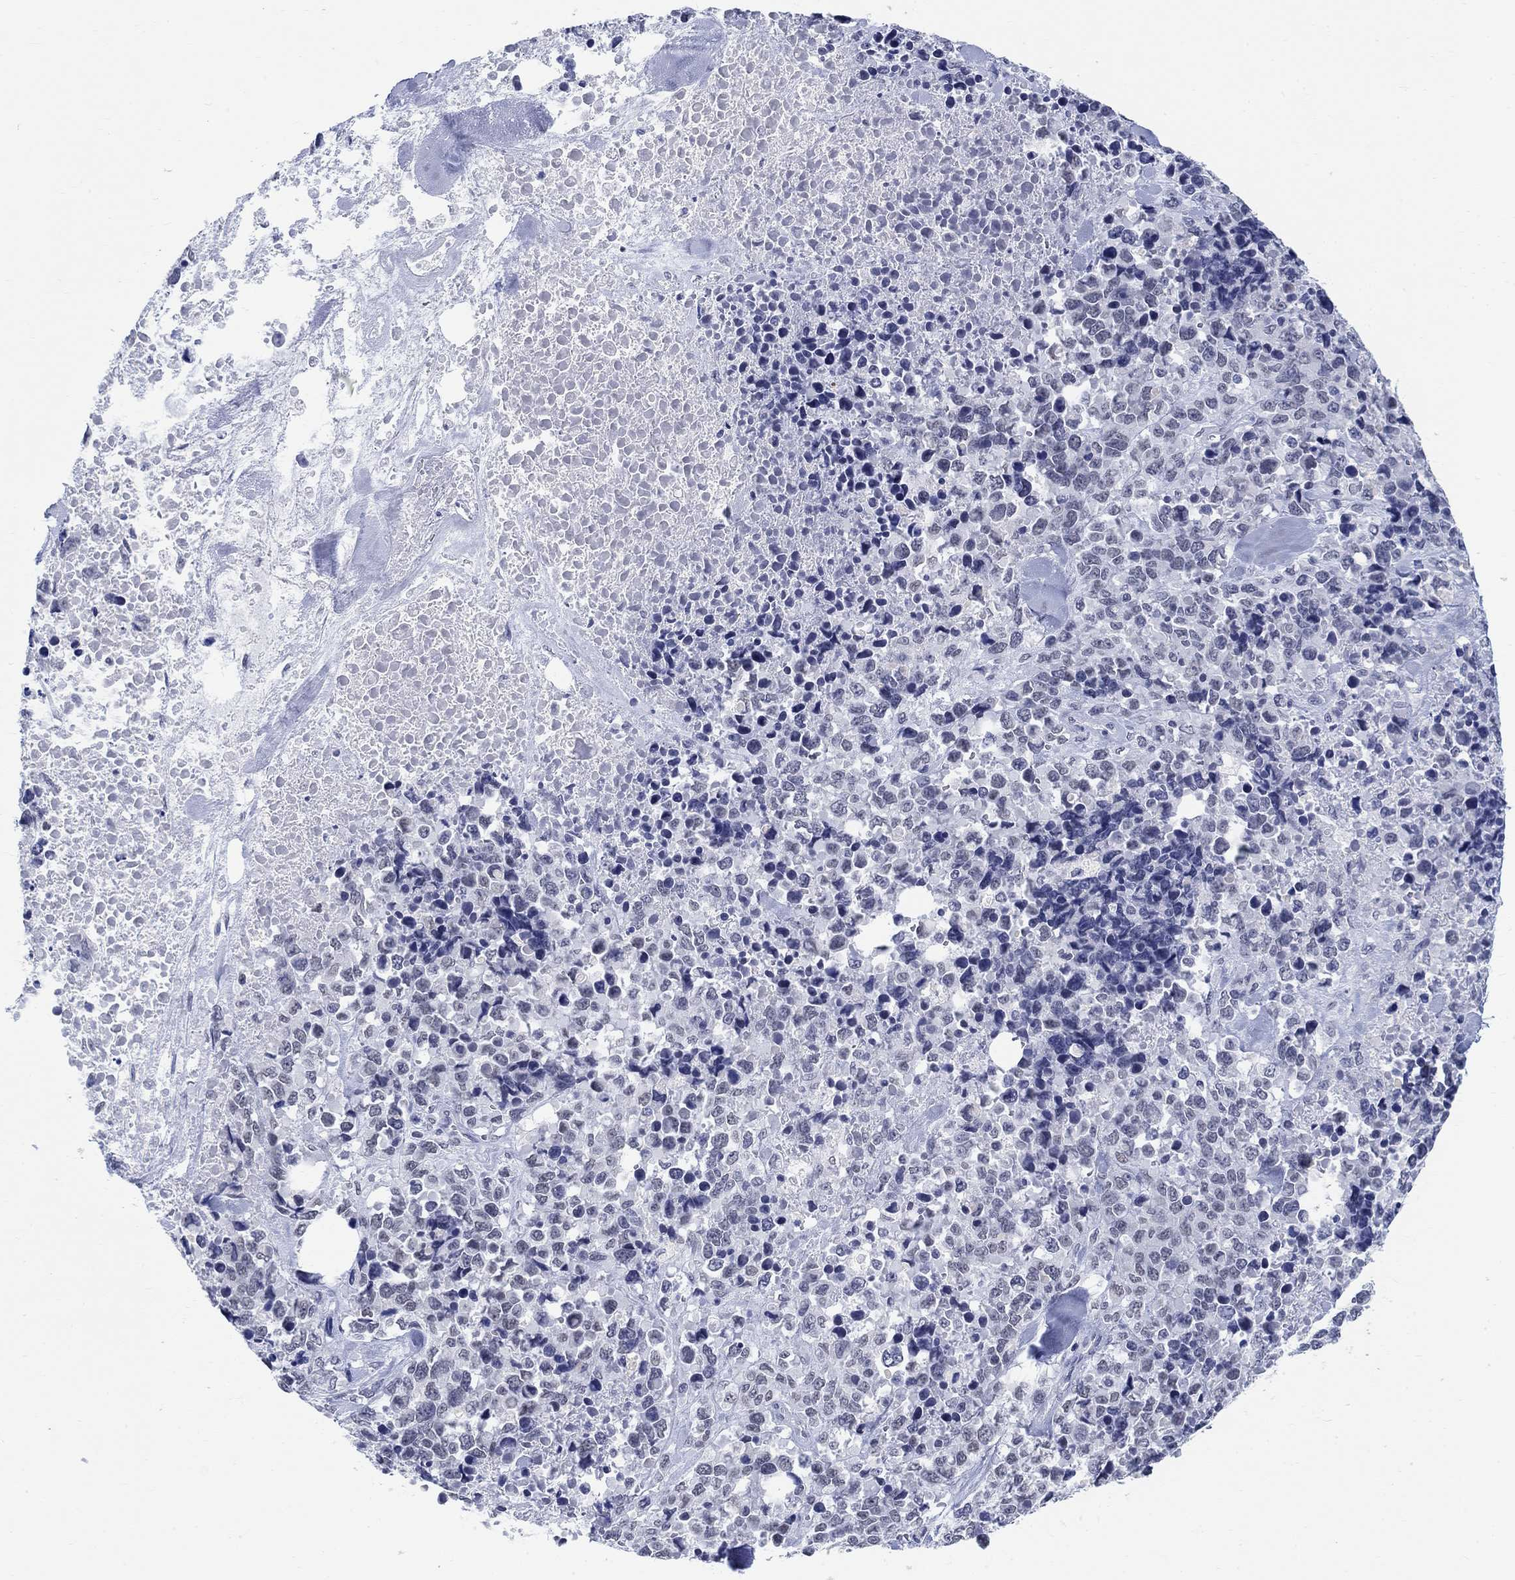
{"staining": {"intensity": "negative", "quantity": "none", "location": "none"}, "tissue": "melanoma", "cell_type": "Tumor cells", "image_type": "cancer", "snomed": [{"axis": "morphology", "description": "Malignant melanoma, Metastatic site"}, {"axis": "topography", "description": "Skin"}], "caption": "Immunohistochemistry of malignant melanoma (metastatic site) displays no positivity in tumor cells.", "gene": "ANKS1B", "patient": {"sex": "male", "age": 84}}